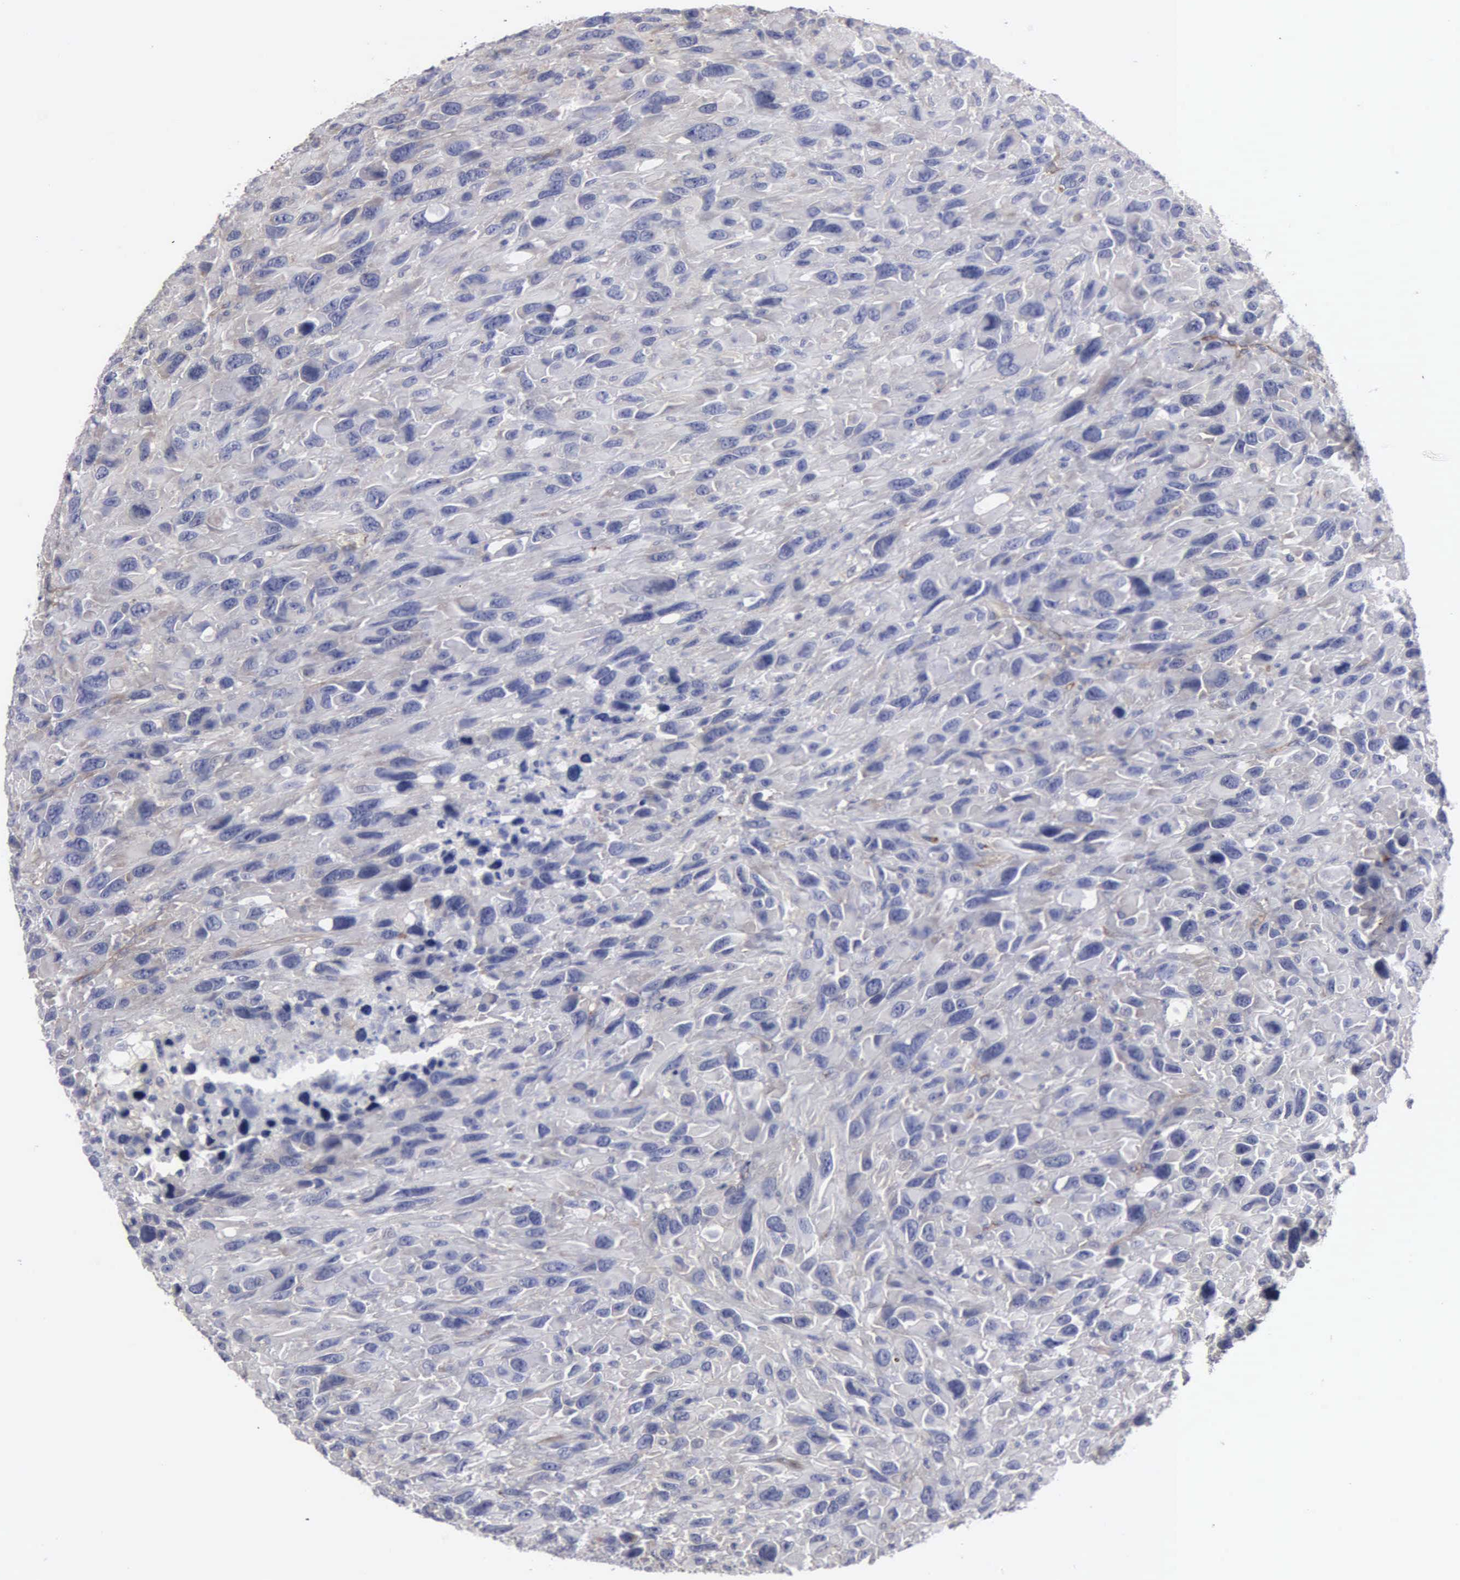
{"staining": {"intensity": "negative", "quantity": "none", "location": "none"}, "tissue": "renal cancer", "cell_type": "Tumor cells", "image_type": "cancer", "snomed": [{"axis": "morphology", "description": "Adenocarcinoma, NOS"}, {"axis": "topography", "description": "Kidney"}], "caption": "Immunohistochemical staining of human renal adenocarcinoma shows no significant positivity in tumor cells. (Immunohistochemistry, brightfield microscopy, high magnification).", "gene": "RDX", "patient": {"sex": "male", "age": 79}}